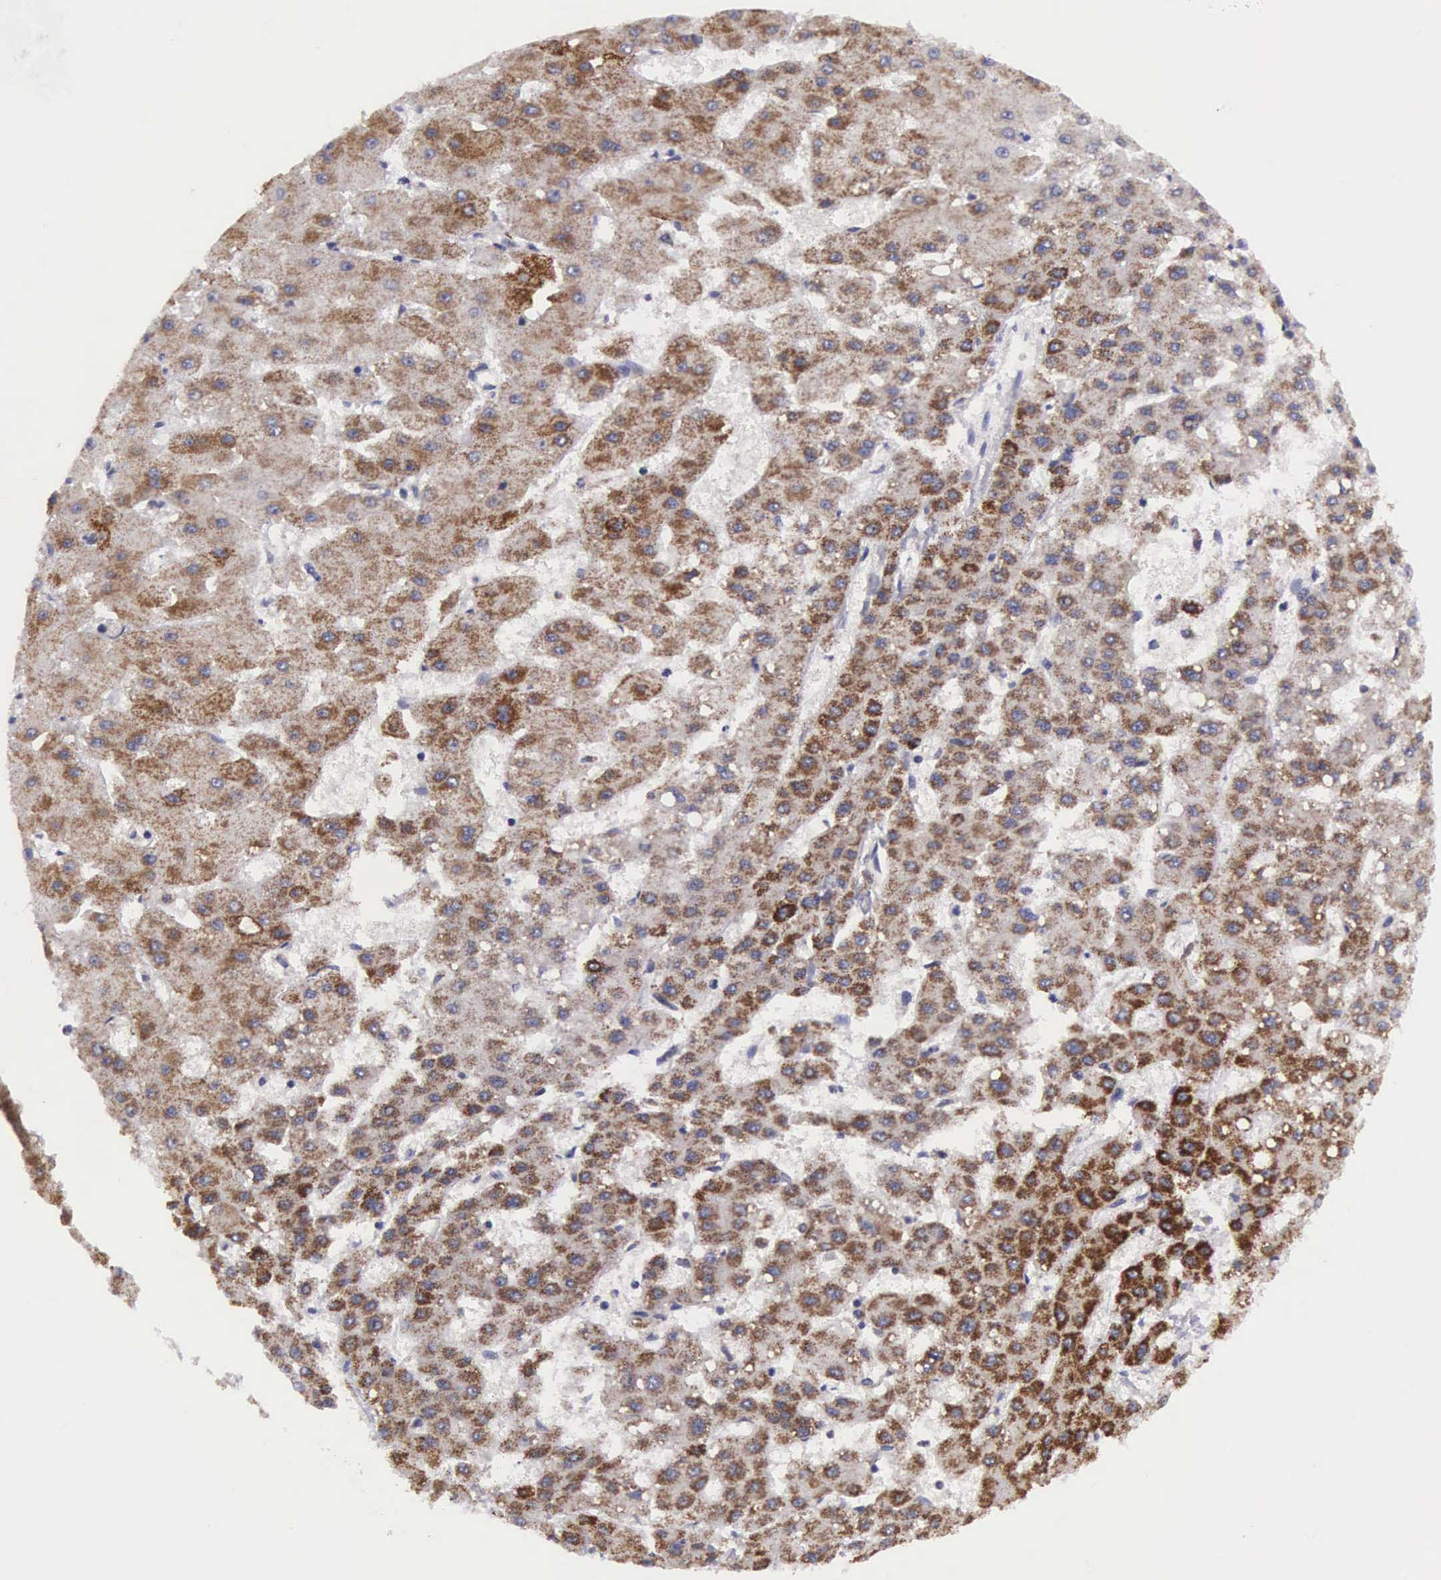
{"staining": {"intensity": "moderate", "quantity": "25%-75%", "location": "cytoplasmic/membranous"}, "tissue": "liver cancer", "cell_type": "Tumor cells", "image_type": "cancer", "snomed": [{"axis": "morphology", "description": "Carcinoma, Hepatocellular, NOS"}, {"axis": "topography", "description": "Liver"}], "caption": "Immunohistochemistry (IHC) micrograph of neoplastic tissue: liver cancer (hepatocellular carcinoma) stained using IHC reveals medium levels of moderate protein expression localized specifically in the cytoplasmic/membranous of tumor cells, appearing as a cytoplasmic/membranous brown color.", "gene": "EMID1", "patient": {"sex": "female", "age": 52}}